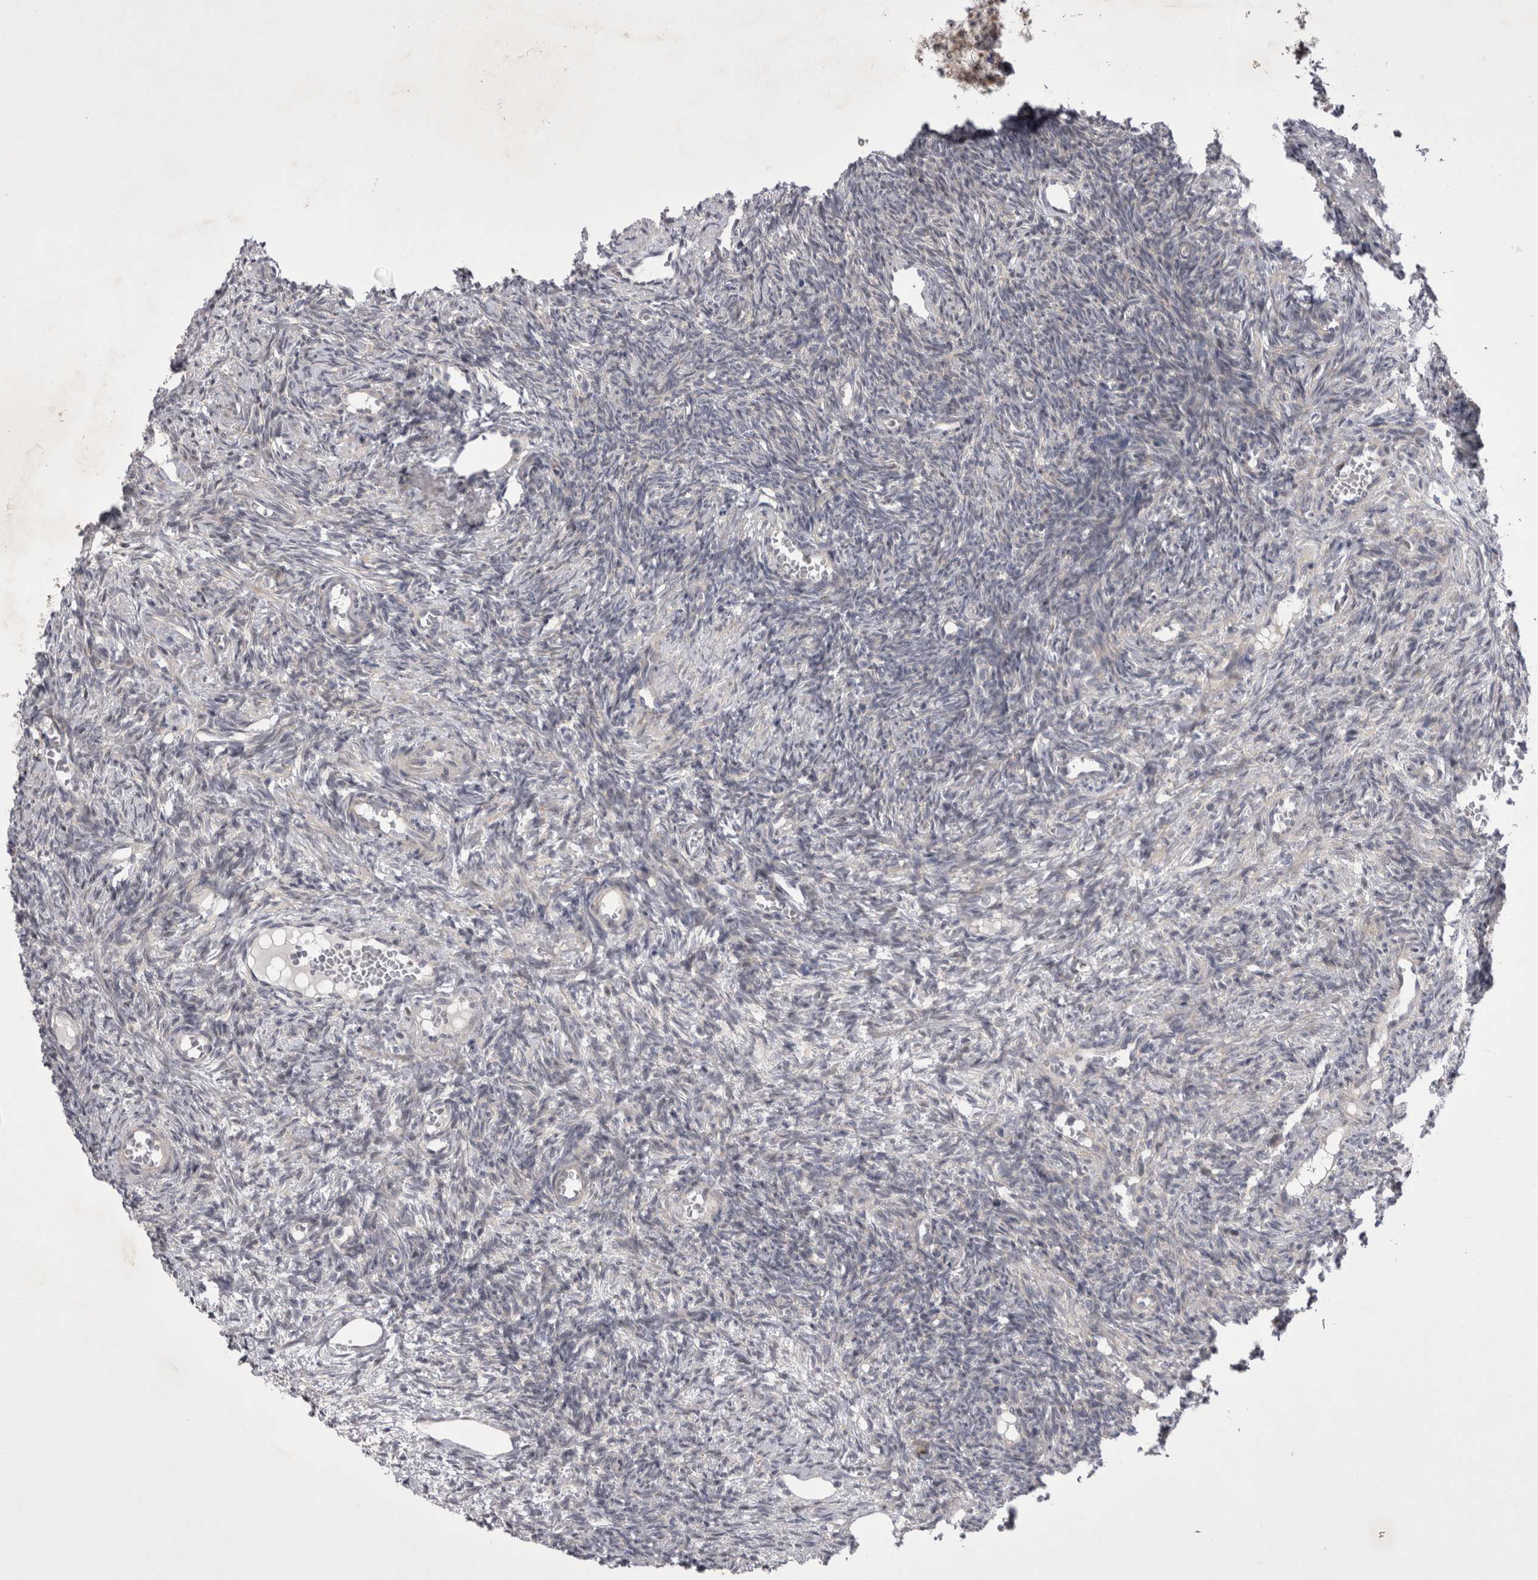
{"staining": {"intensity": "weak", "quantity": "<25%", "location": "cytoplasmic/membranous"}, "tissue": "ovary", "cell_type": "Follicle cells", "image_type": "normal", "snomed": [{"axis": "morphology", "description": "Normal tissue, NOS"}, {"axis": "topography", "description": "Ovary"}], "caption": "DAB (3,3'-diaminobenzidine) immunohistochemical staining of benign human ovary reveals no significant expression in follicle cells.", "gene": "NENF", "patient": {"sex": "female", "age": 27}}